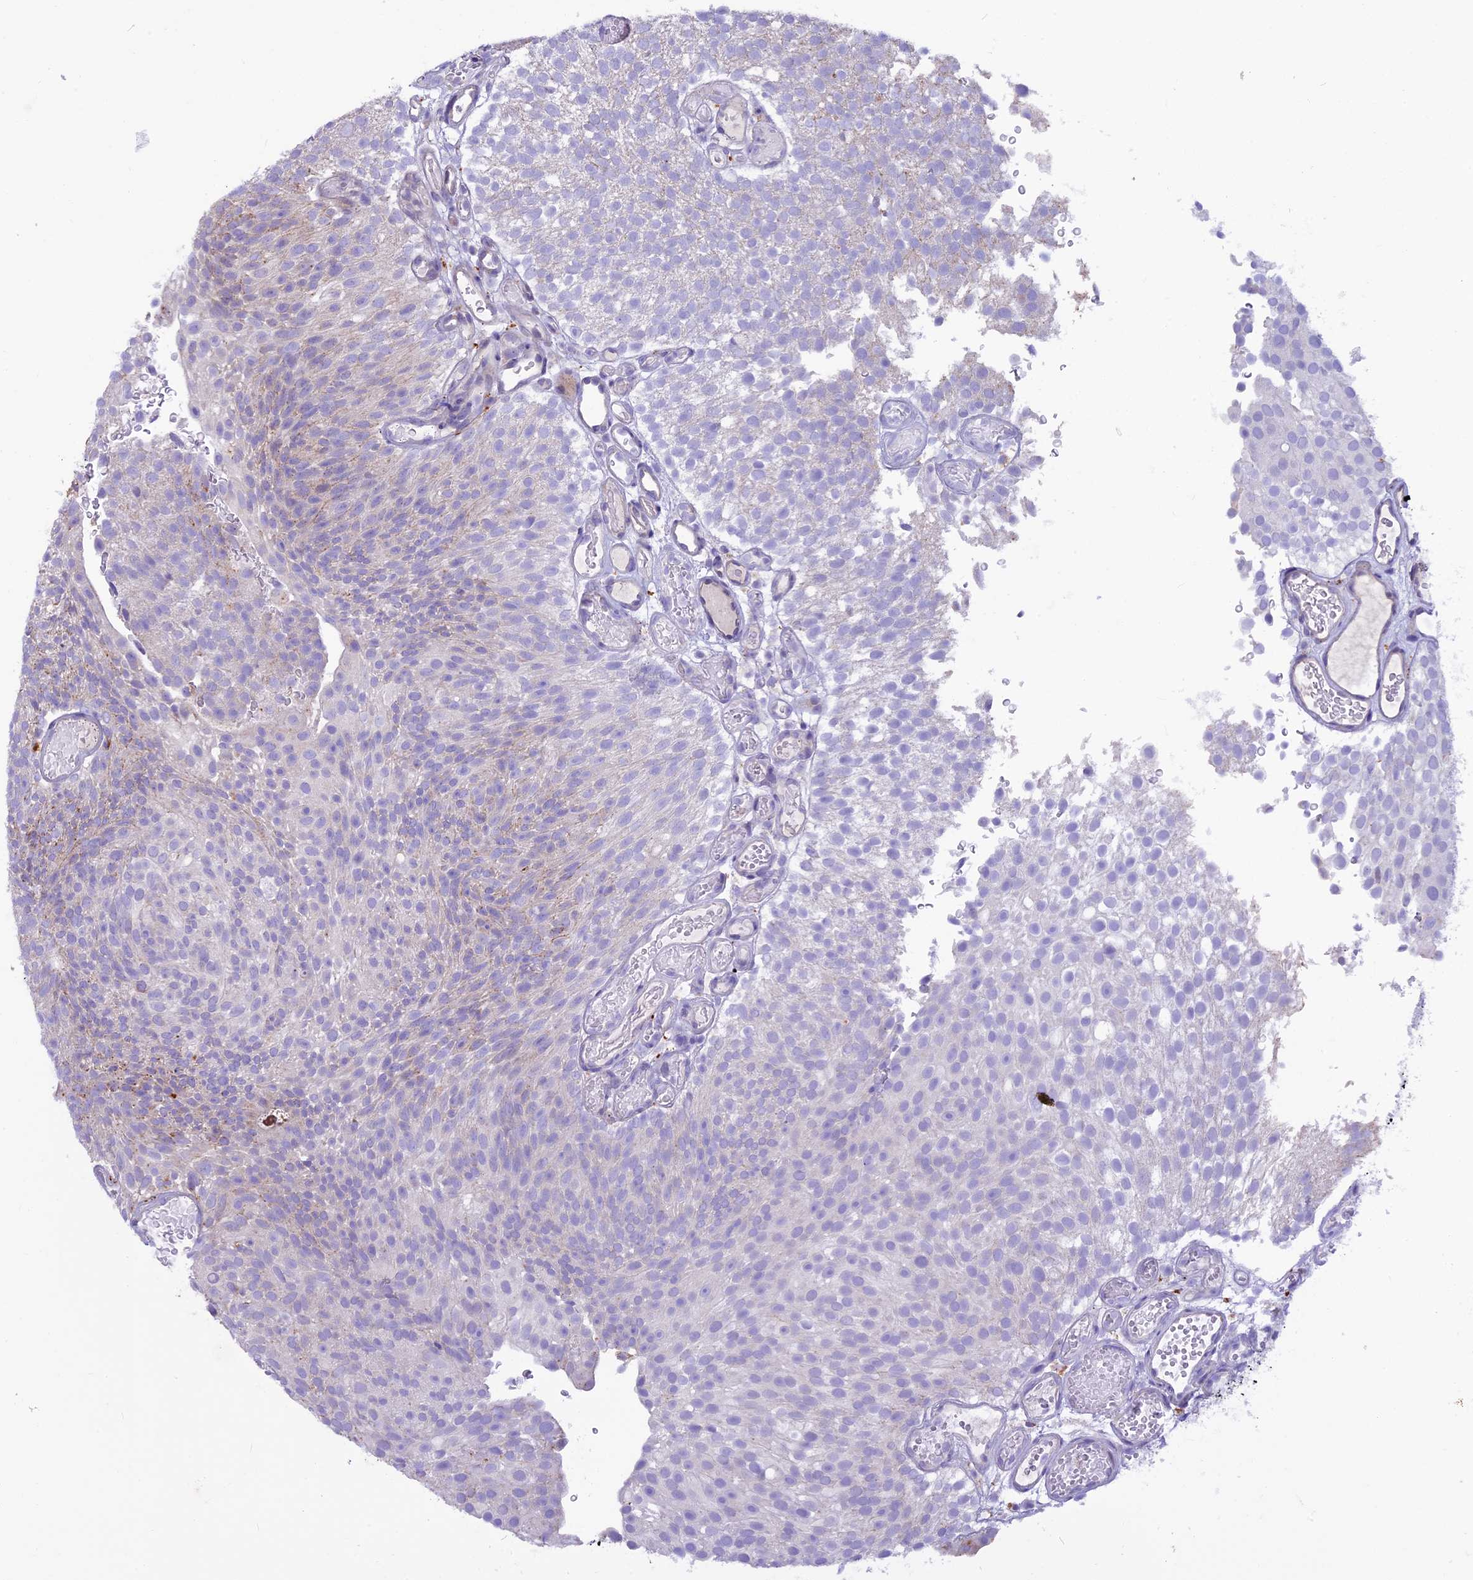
{"staining": {"intensity": "weak", "quantity": "25%-75%", "location": "cytoplasmic/membranous"}, "tissue": "urothelial cancer", "cell_type": "Tumor cells", "image_type": "cancer", "snomed": [{"axis": "morphology", "description": "Urothelial carcinoma, Low grade"}, {"axis": "topography", "description": "Urinary bladder"}], "caption": "Immunohistochemistry (DAB (3,3'-diaminobenzidine)) staining of human low-grade urothelial carcinoma shows weak cytoplasmic/membranous protein staining in about 25%-75% of tumor cells. (brown staining indicates protein expression, while blue staining denotes nuclei).", "gene": "THRSP", "patient": {"sex": "male", "age": 78}}